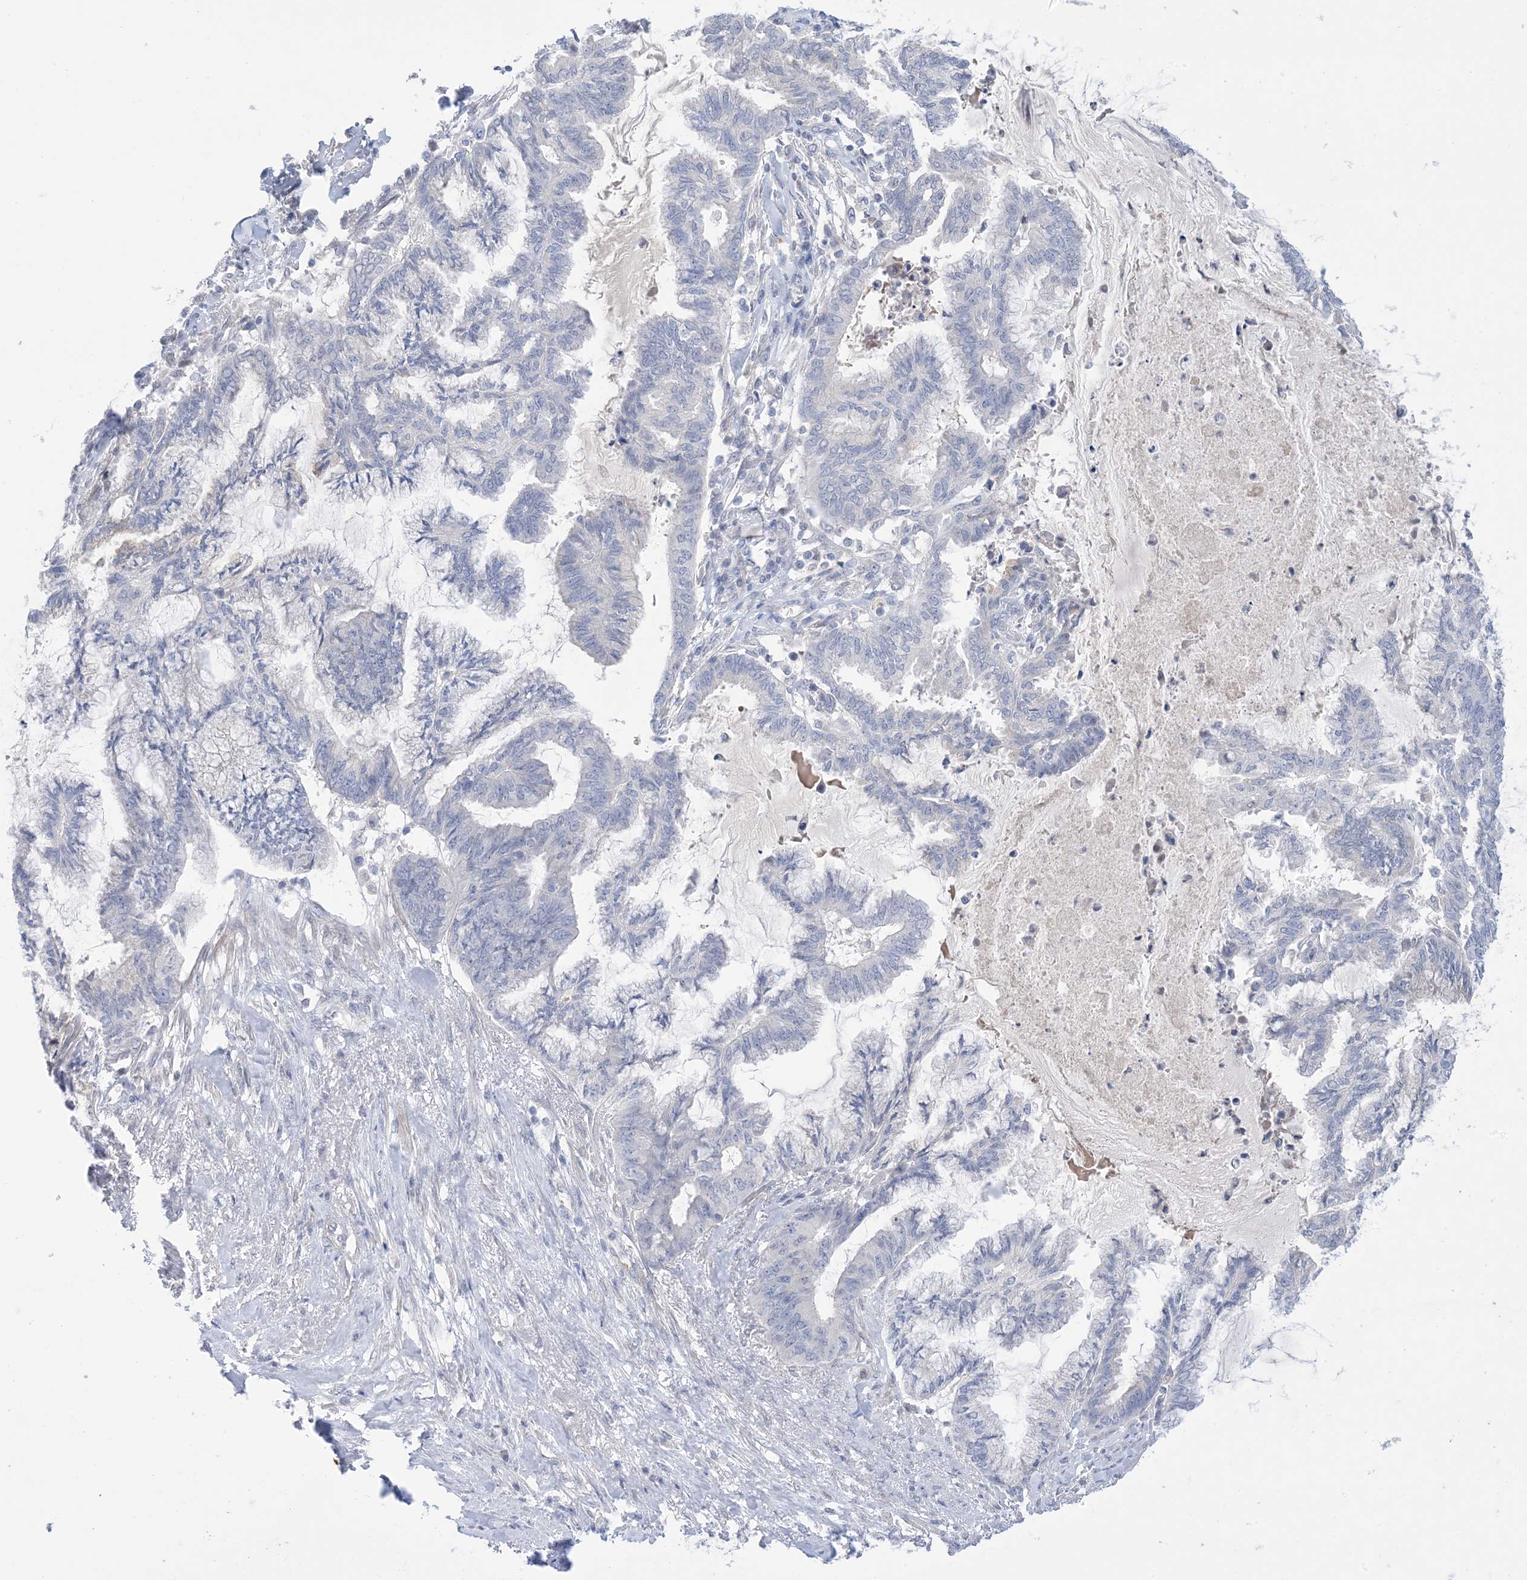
{"staining": {"intensity": "negative", "quantity": "none", "location": "none"}, "tissue": "endometrial cancer", "cell_type": "Tumor cells", "image_type": "cancer", "snomed": [{"axis": "morphology", "description": "Adenocarcinoma, NOS"}, {"axis": "topography", "description": "Endometrium"}], "caption": "The IHC micrograph has no significant staining in tumor cells of endometrial cancer tissue.", "gene": "TTYH1", "patient": {"sex": "female", "age": 86}}